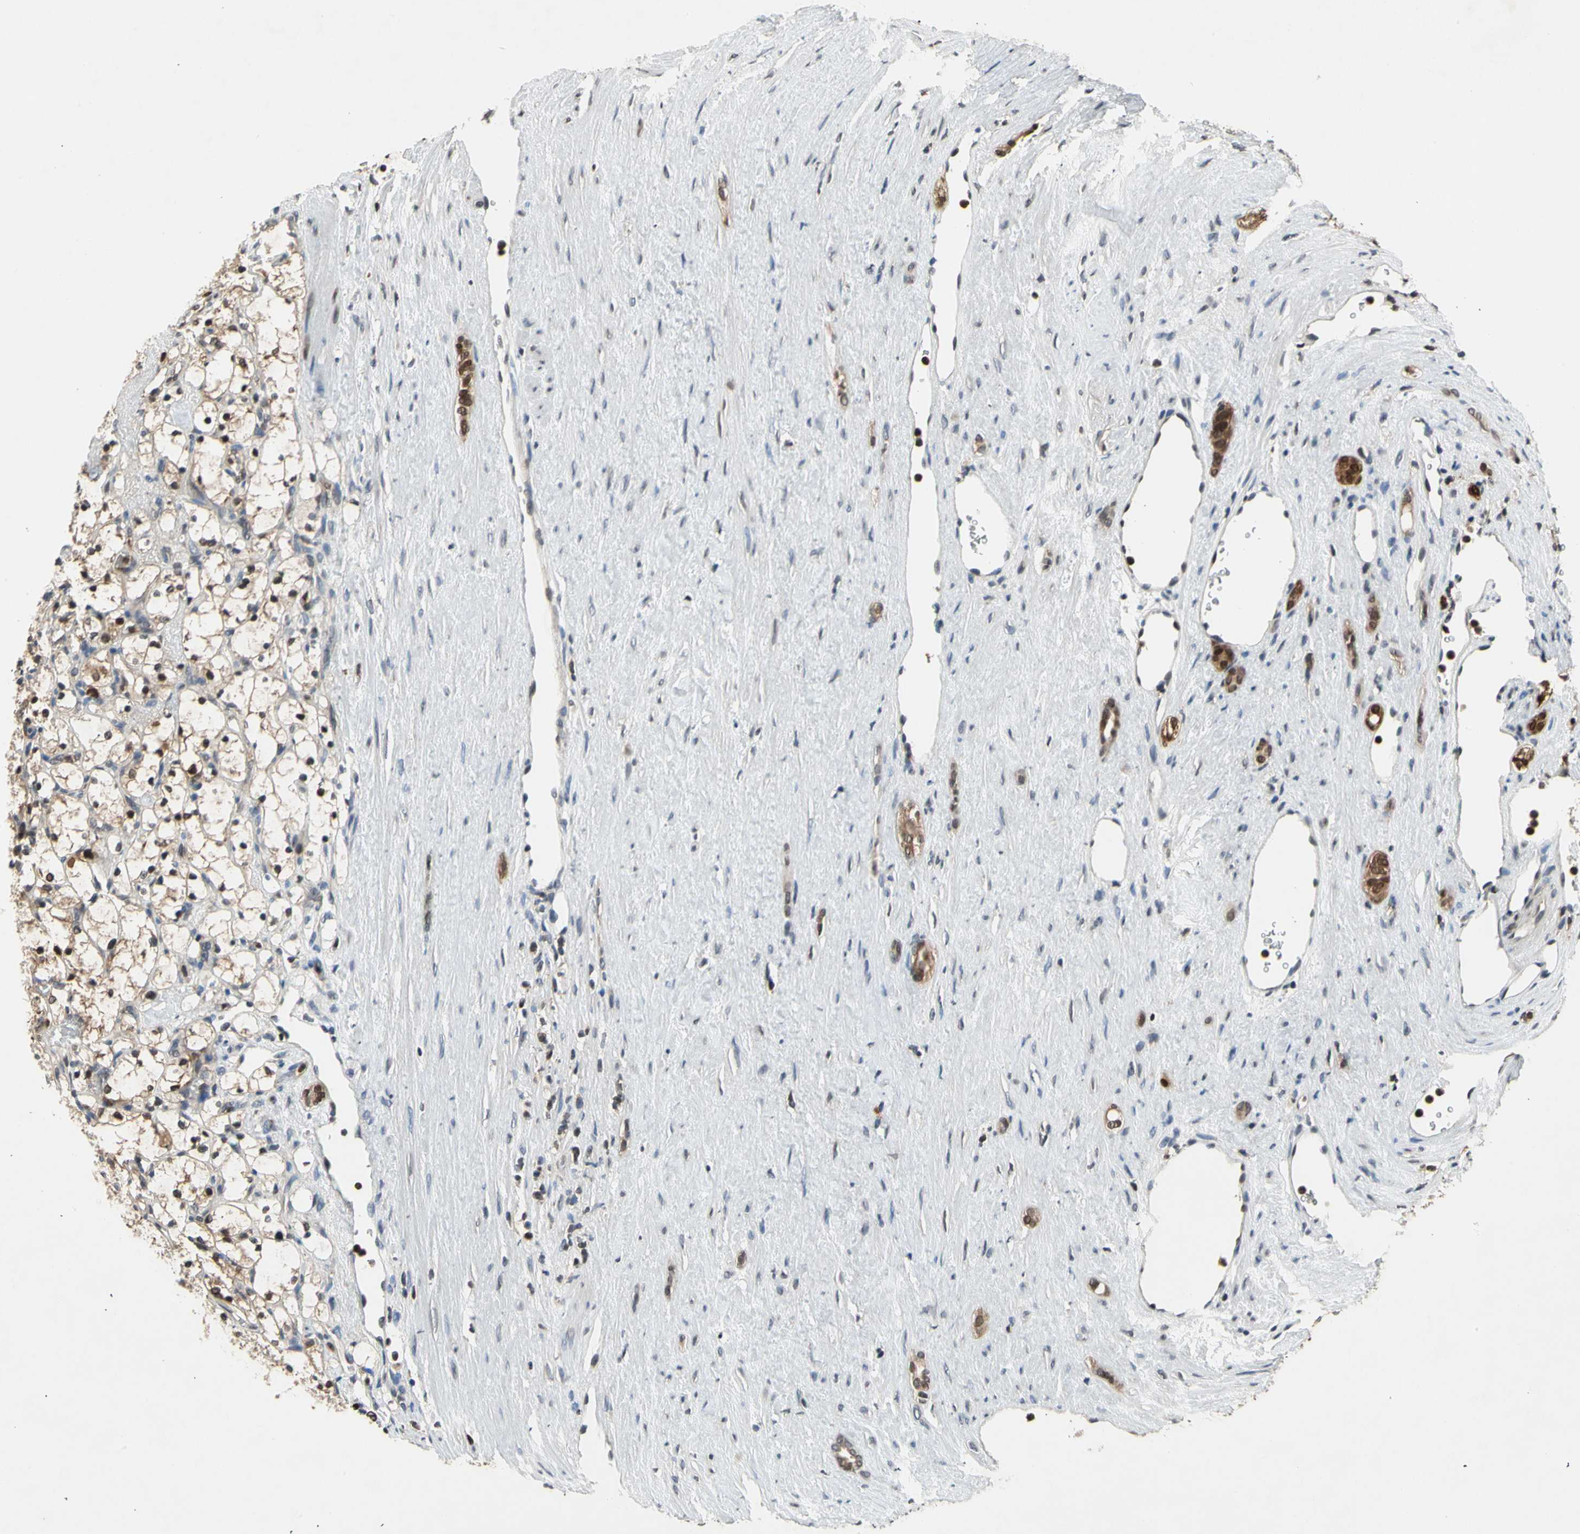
{"staining": {"intensity": "weak", "quantity": ">75%", "location": "cytoplasmic/membranous,nuclear"}, "tissue": "renal cancer", "cell_type": "Tumor cells", "image_type": "cancer", "snomed": [{"axis": "morphology", "description": "Adenocarcinoma, NOS"}, {"axis": "topography", "description": "Kidney"}], "caption": "The histopathology image demonstrates staining of renal adenocarcinoma, revealing weak cytoplasmic/membranous and nuclear protein staining (brown color) within tumor cells.", "gene": "GSR", "patient": {"sex": "female", "age": 69}}